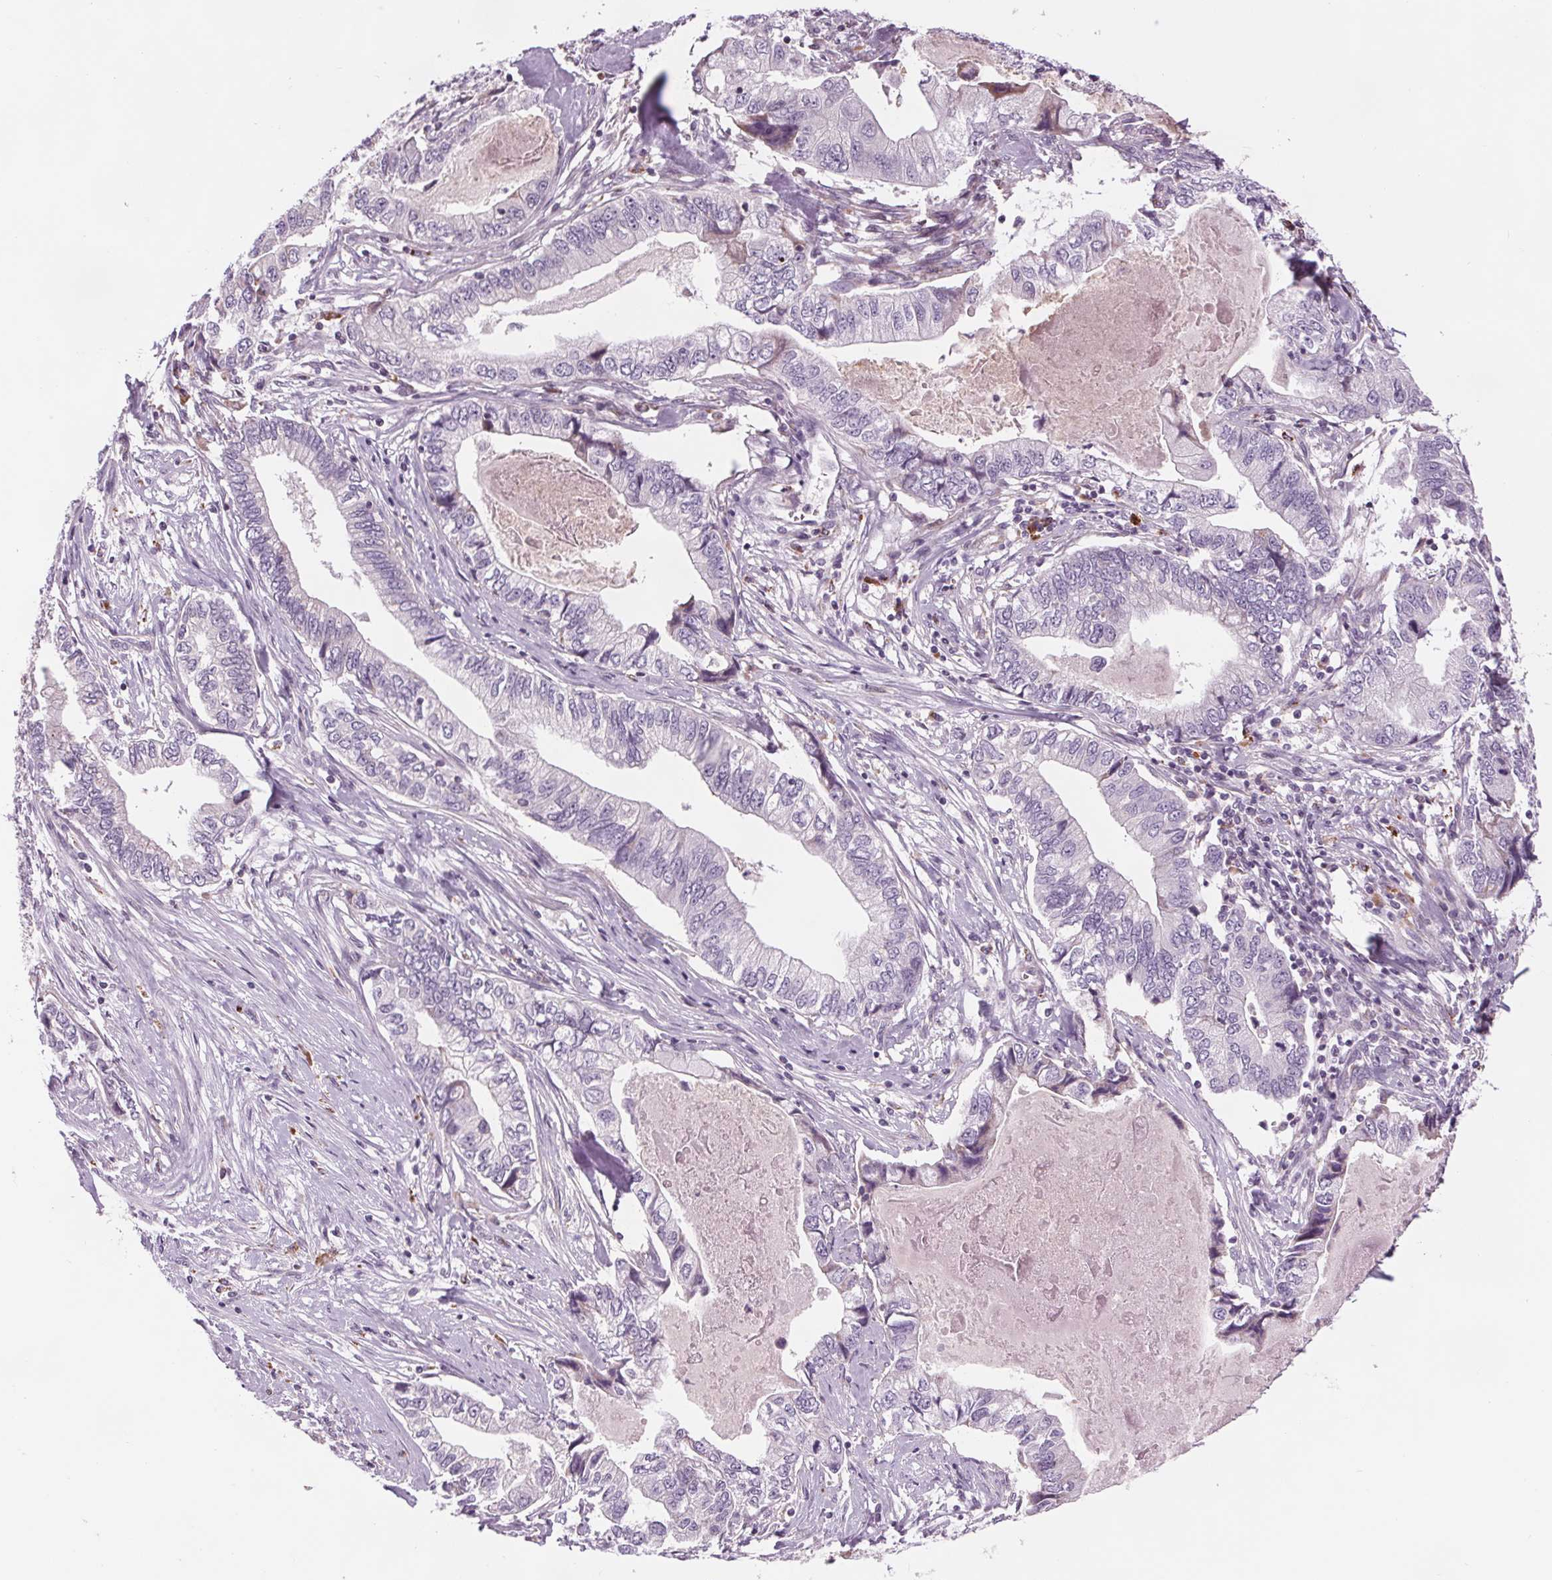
{"staining": {"intensity": "negative", "quantity": "none", "location": "none"}, "tissue": "stomach cancer", "cell_type": "Tumor cells", "image_type": "cancer", "snomed": [{"axis": "morphology", "description": "Adenocarcinoma, NOS"}, {"axis": "topography", "description": "Pancreas"}, {"axis": "topography", "description": "Stomach, upper"}], "caption": "Tumor cells show no significant protein positivity in adenocarcinoma (stomach). The staining was performed using DAB to visualize the protein expression in brown, while the nuclei were stained in blue with hematoxylin (Magnification: 20x).", "gene": "SAMD5", "patient": {"sex": "male", "age": 77}}